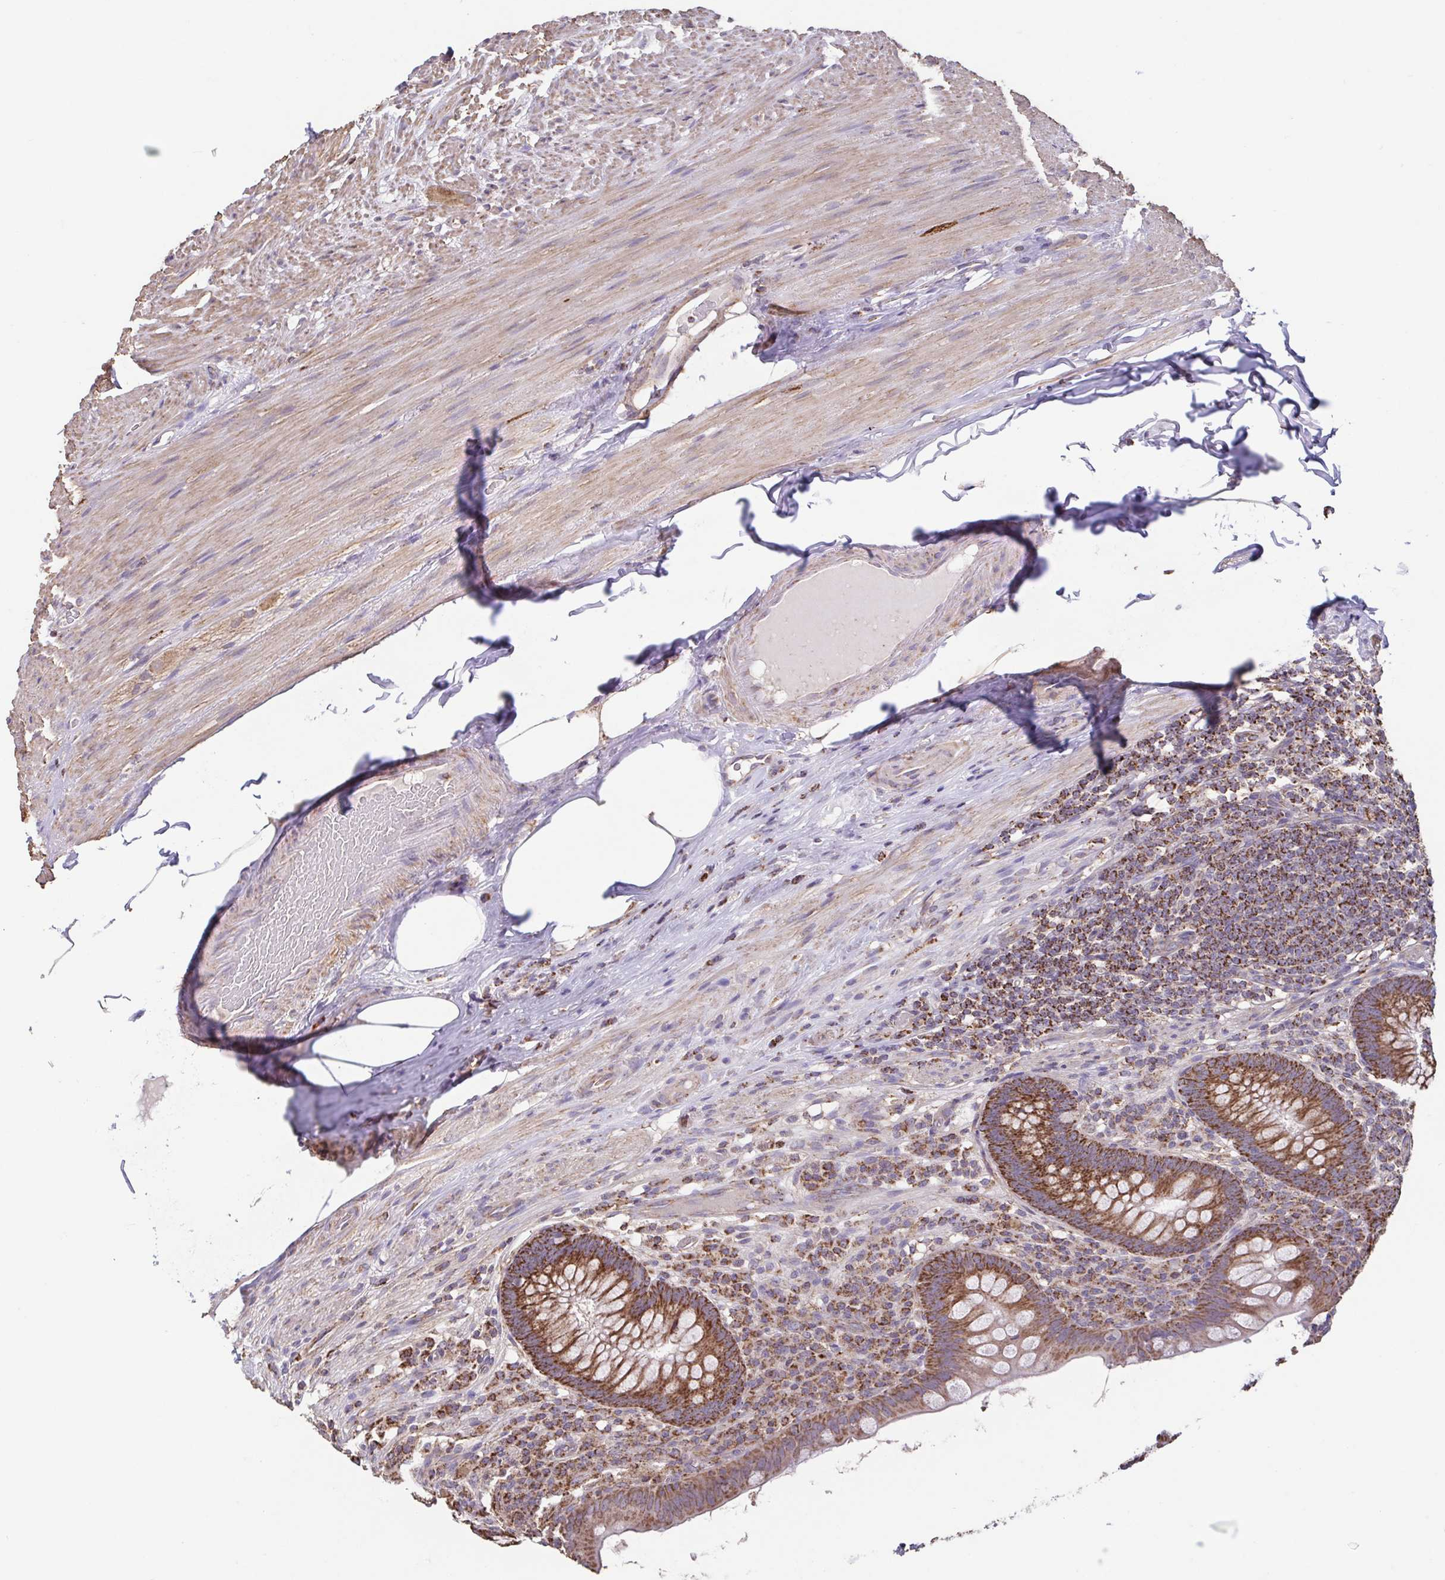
{"staining": {"intensity": "strong", "quantity": ">75%", "location": "cytoplasmic/membranous"}, "tissue": "appendix", "cell_type": "Glandular cells", "image_type": "normal", "snomed": [{"axis": "morphology", "description": "Normal tissue, NOS"}, {"axis": "topography", "description": "Appendix"}], "caption": "Brown immunohistochemical staining in normal appendix reveals strong cytoplasmic/membranous expression in about >75% of glandular cells.", "gene": "DIP2B", "patient": {"sex": "male", "age": 71}}